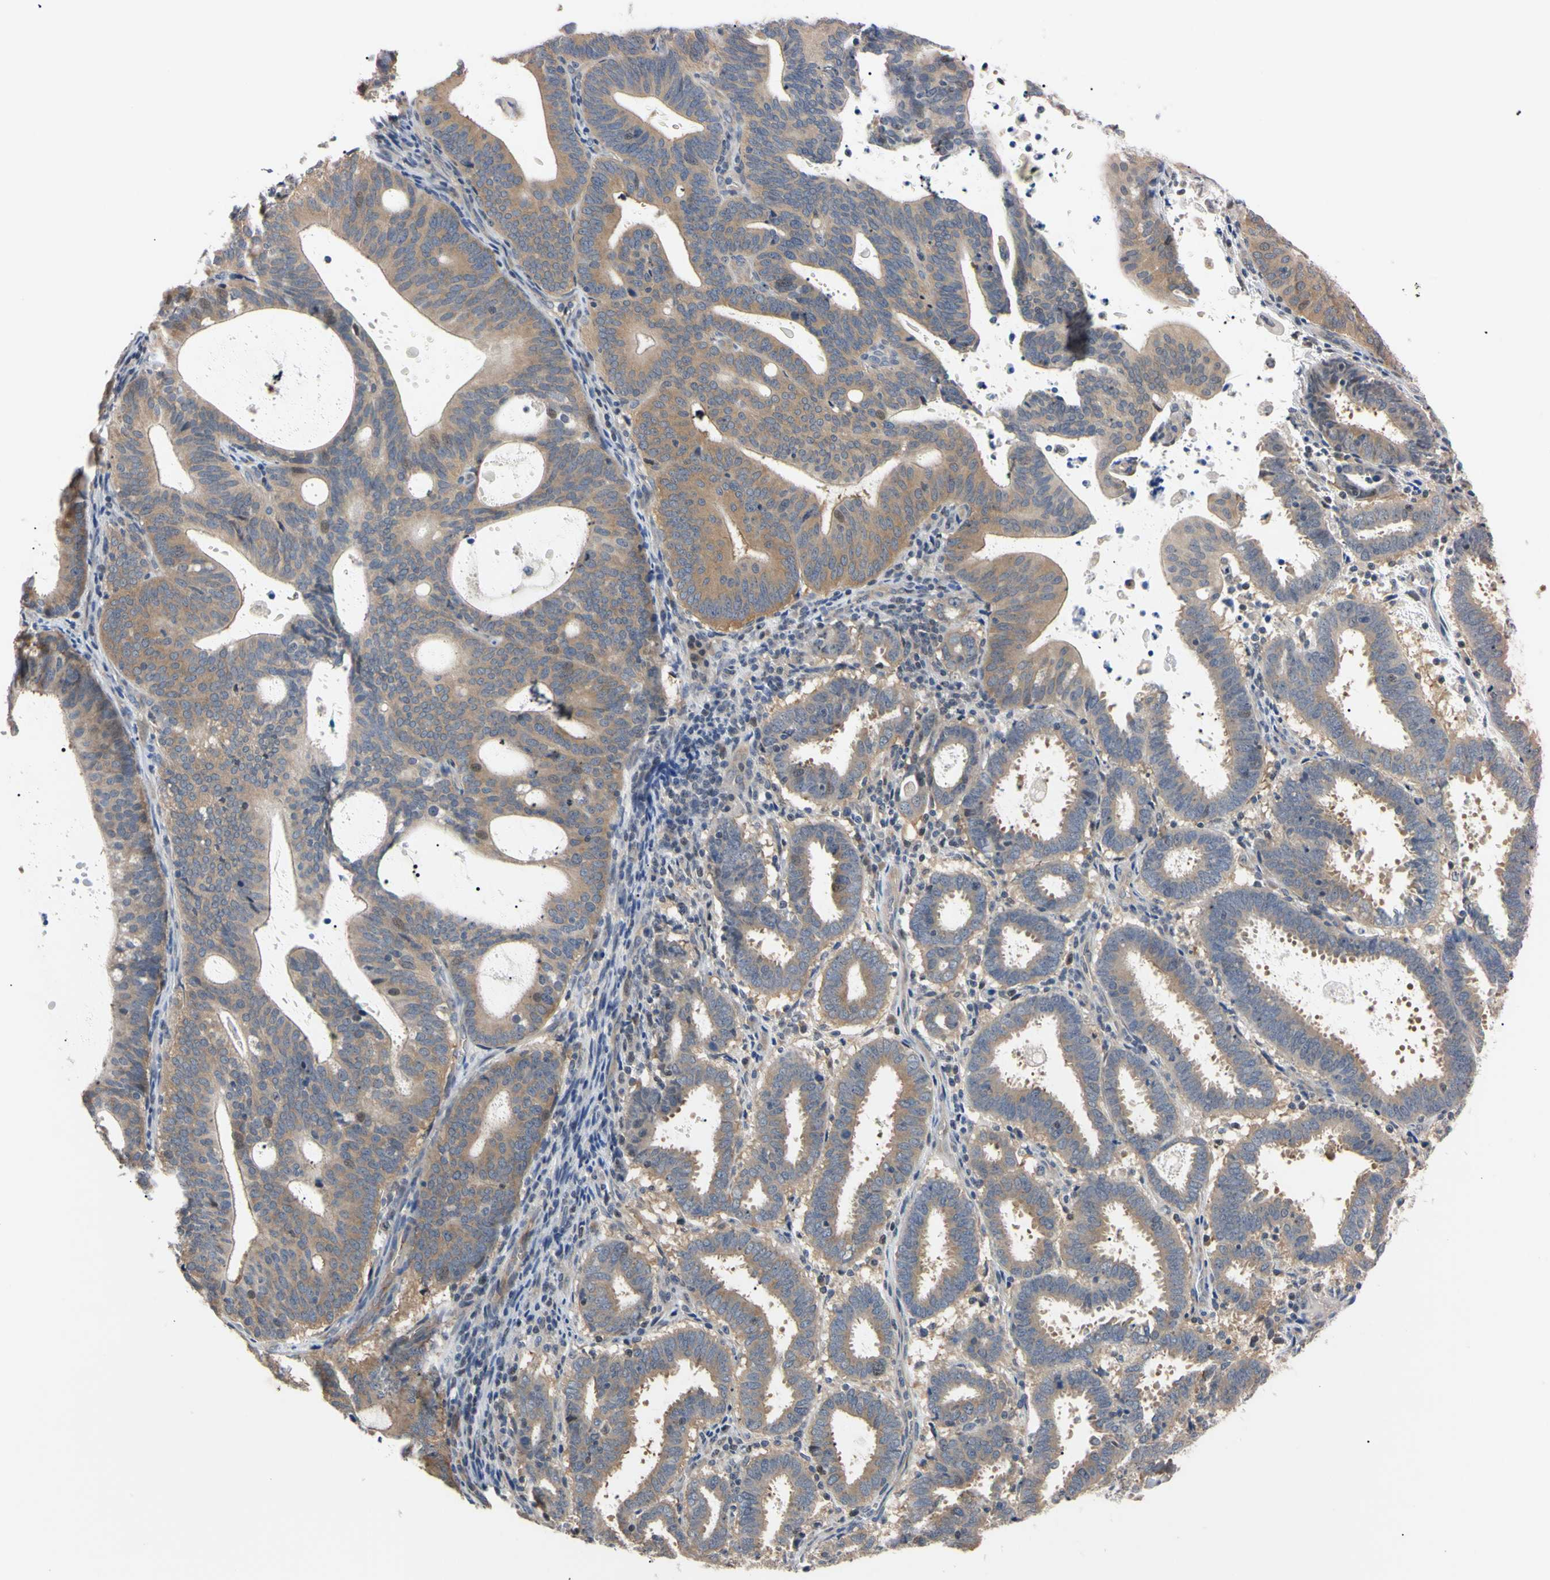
{"staining": {"intensity": "weak", "quantity": ">75%", "location": "cytoplasmic/membranous"}, "tissue": "endometrial cancer", "cell_type": "Tumor cells", "image_type": "cancer", "snomed": [{"axis": "morphology", "description": "Adenocarcinoma, NOS"}, {"axis": "topography", "description": "Uterus"}], "caption": "High-magnification brightfield microscopy of endometrial adenocarcinoma stained with DAB (3,3'-diaminobenzidine) (brown) and counterstained with hematoxylin (blue). tumor cells exhibit weak cytoplasmic/membranous expression is seen in approximately>75% of cells.", "gene": "RARS1", "patient": {"sex": "female", "age": 83}}